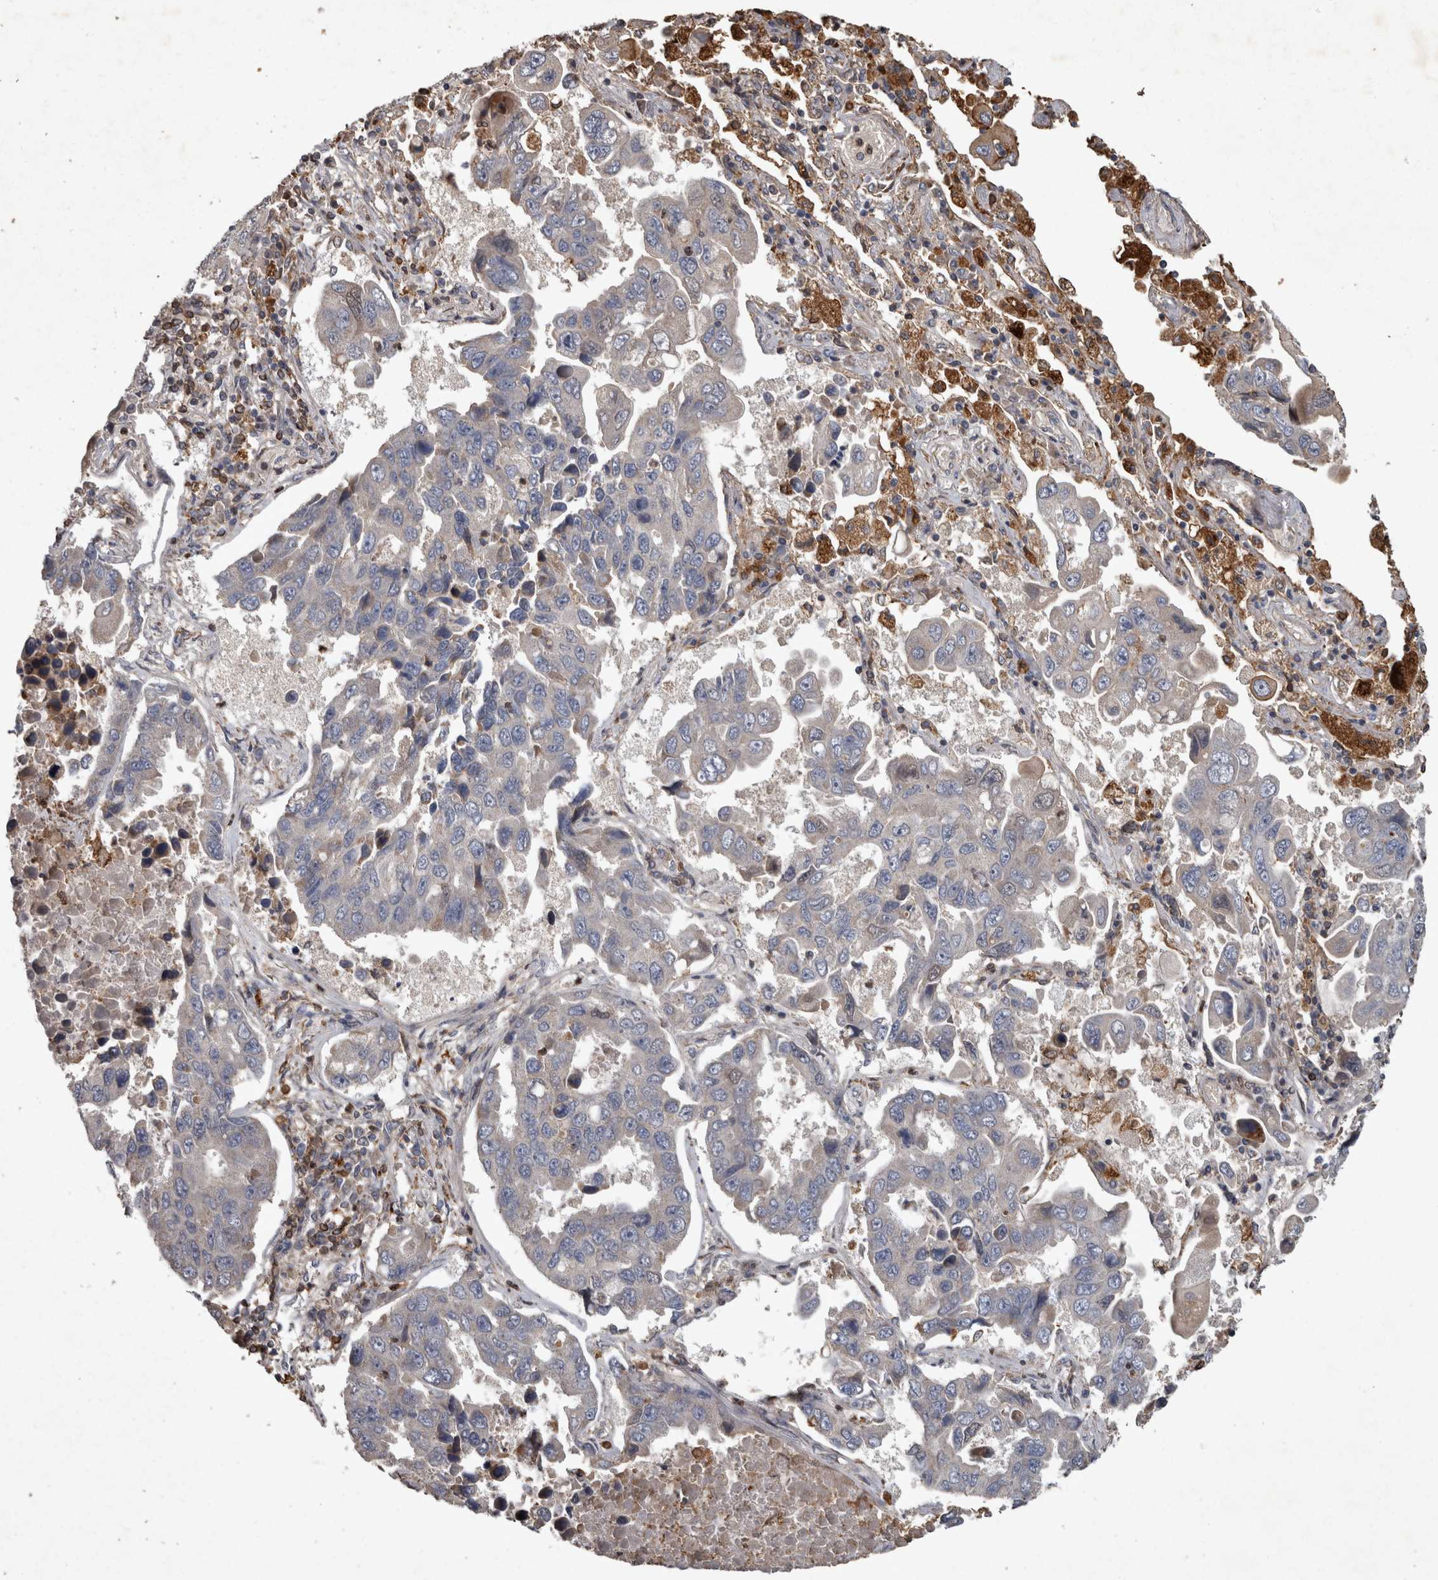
{"staining": {"intensity": "weak", "quantity": "<25%", "location": "cytoplasmic/membranous"}, "tissue": "lung cancer", "cell_type": "Tumor cells", "image_type": "cancer", "snomed": [{"axis": "morphology", "description": "Adenocarcinoma, NOS"}, {"axis": "topography", "description": "Lung"}], "caption": "This is a micrograph of immunohistochemistry (IHC) staining of lung cancer, which shows no staining in tumor cells.", "gene": "PPP1R3C", "patient": {"sex": "male", "age": 64}}